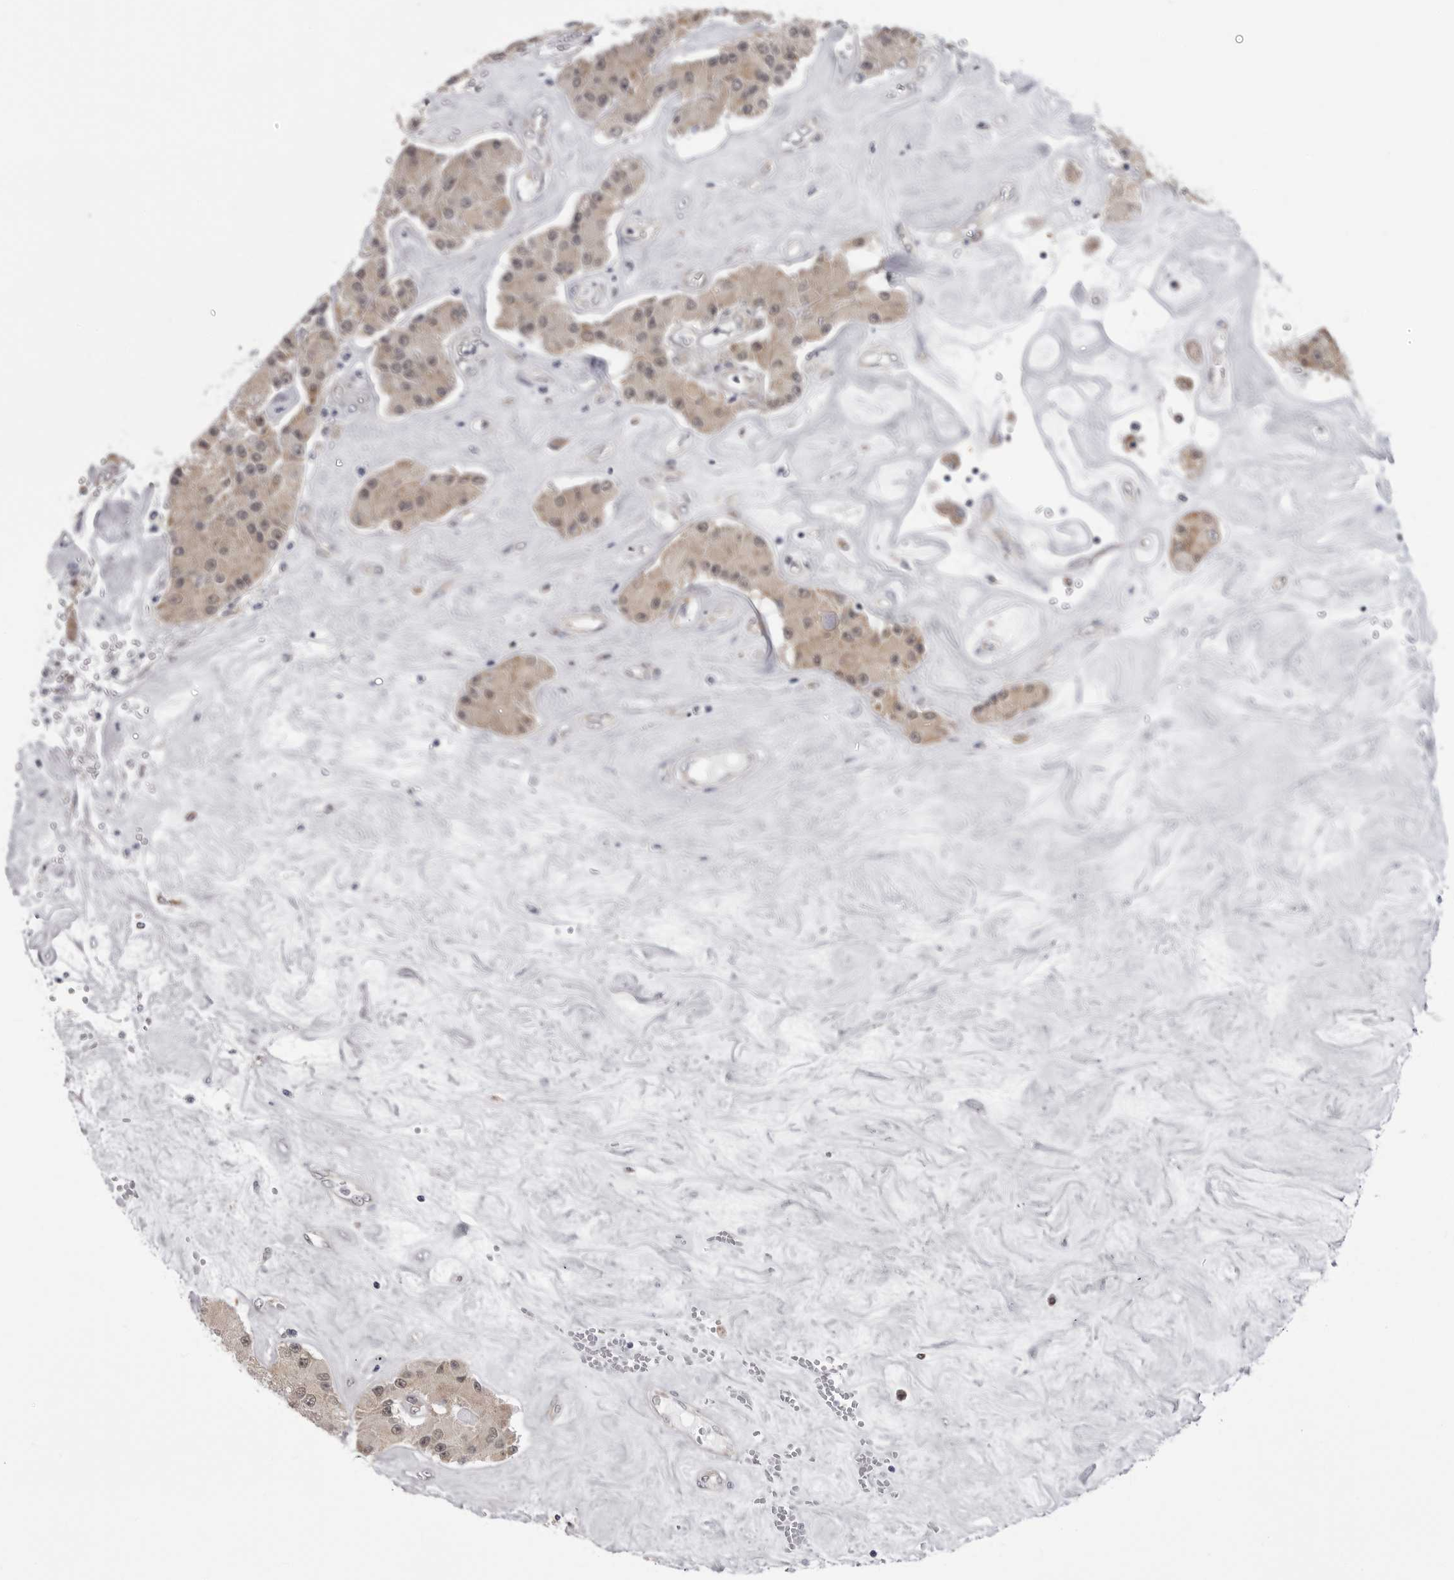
{"staining": {"intensity": "weak", "quantity": ">75%", "location": "cytoplasmic/membranous,nuclear"}, "tissue": "carcinoid", "cell_type": "Tumor cells", "image_type": "cancer", "snomed": [{"axis": "morphology", "description": "Carcinoid, malignant, NOS"}, {"axis": "topography", "description": "Pancreas"}], "caption": "Tumor cells exhibit low levels of weak cytoplasmic/membranous and nuclear expression in about >75% of cells in malignant carcinoid. (brown staining indicates protein expression, while blue staining denotes nuclei).", "gene": "FH", "patient": {"sex": "male", "age": 41}}